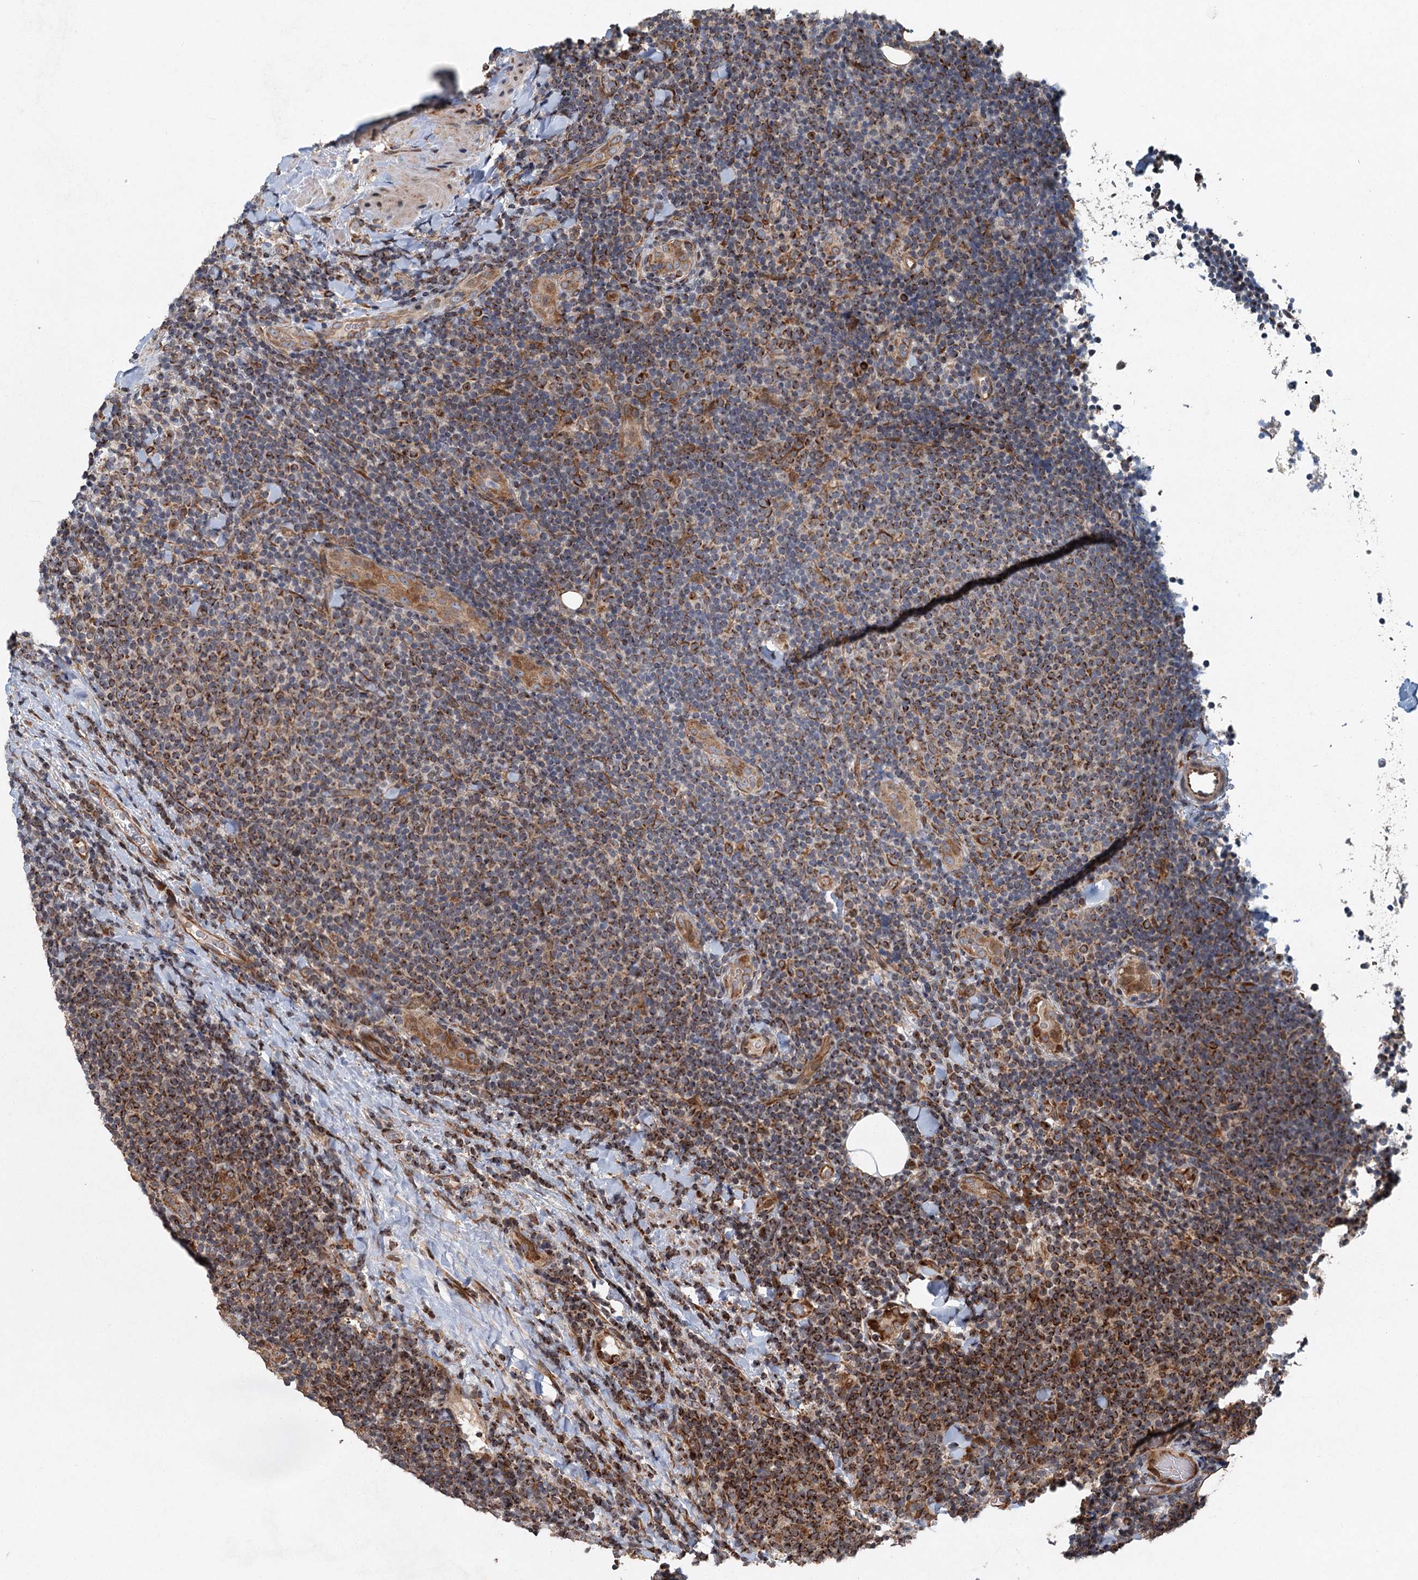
{"staining": {"intensity": "moderate", "quantity": ">75%", "location": "cytoplasmic/membranous"}, "tissue": "lymphoma", "cell_type": "Tumor cells", "image_type": "cancer", "snomed": [{"axis": "morphology", "description": "Malignant lymphoma, non-Hodgkin's type, Low grade"}, {"axis": "topography", "description": "Lymph node"}], "caption": "A micrograph of human malignant lymphoma, non-Hodgkin's type (low-grade) stained for a protein demonstrates moderate cytoplasmic/membranous brown staining in tumor cells.", "gene": "SRPX2", "patient": {"sex": "male", "age": 66}}